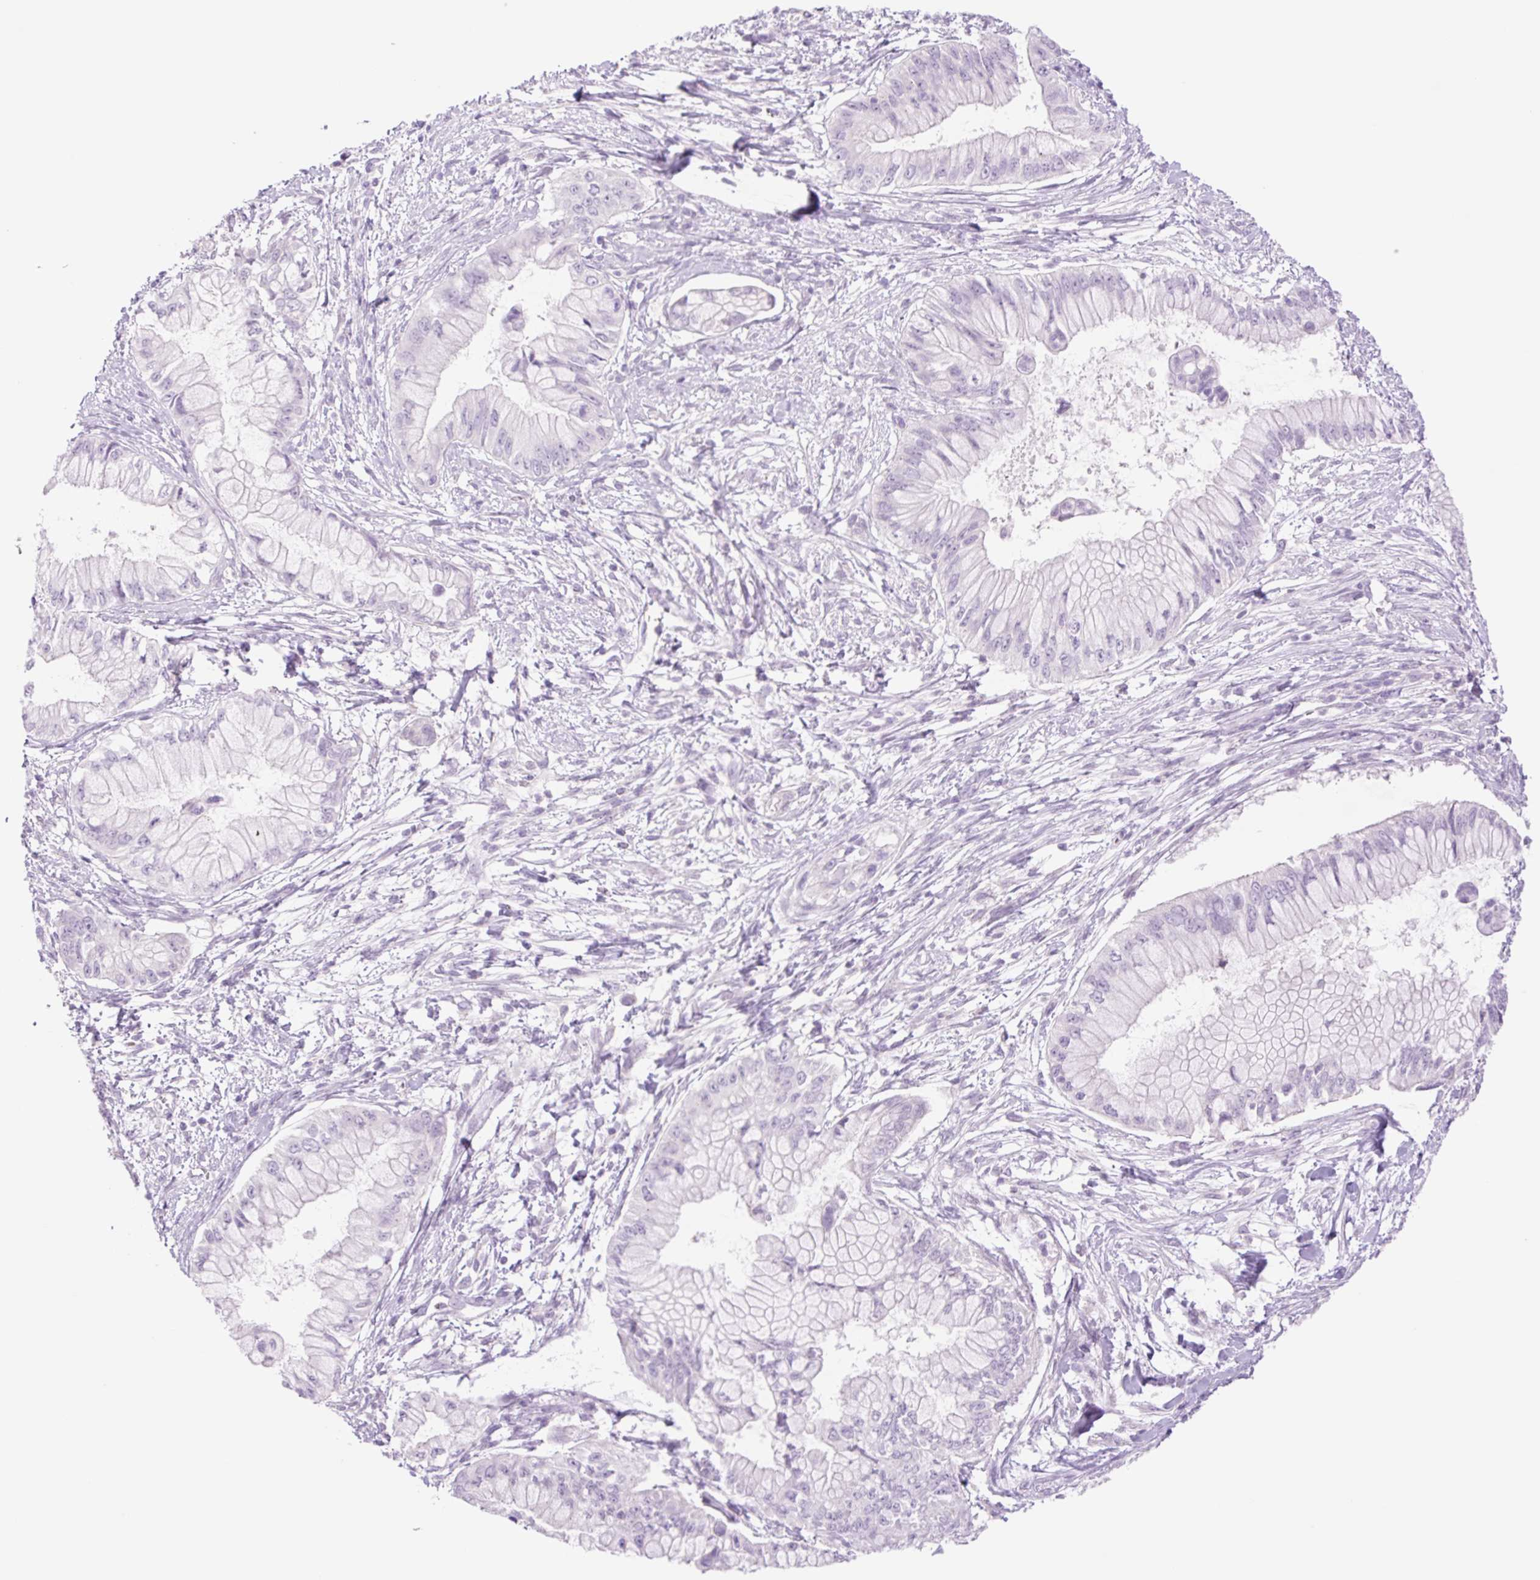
{"staining": {"intensity": "negative", "quantity": "none", "location": "none"}, "tissue": "pancreatic cancer", "cell_type": "Tumor cells", "image_type": "cancer", "snomed": [{"axis": "morphology", "description": "Adenocarcinoma, NOS"}, {"axis": "topography", "description": "Pancreas"}], "caption": "DAB immunohistochemical staining of human adenocarcinoma (pancreatic) reveals no significant expression in tumor cells. (Brightfield microscopy of DAB (3,3'-diaminobenzidine) immunohistochemistry at high magnification).", "gene": "TBX15", "patient": {"sex": "male", "age": 48}}